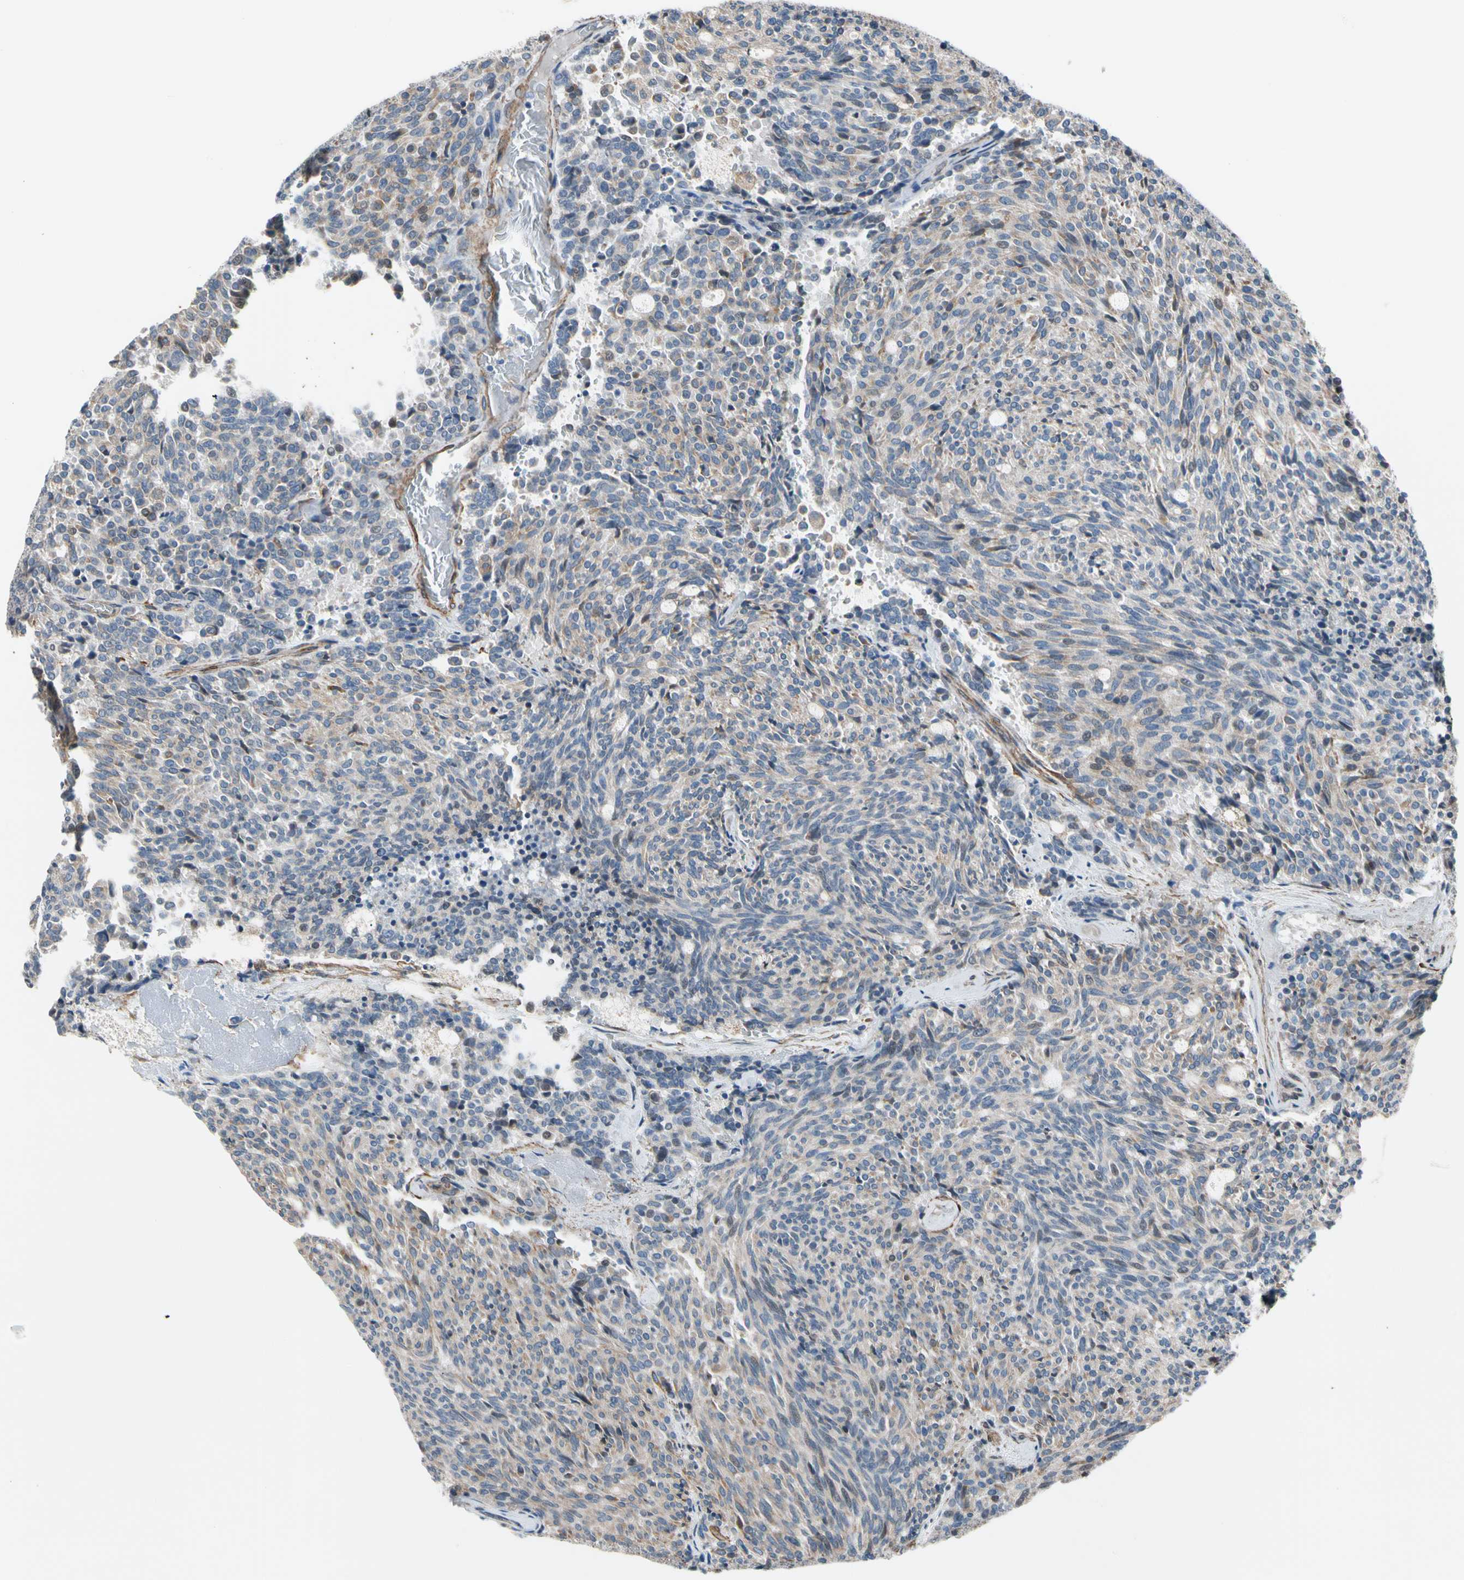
{"staining": {"intensity": "weak", "quantity": ">75%", "location": "cytoplasmic/membranous"}, "tissue": "carcinoid", "cell_type": "Tumor cells", "image_type": "cancer", "snomed": [{"axis": "morphology", "description": "Carcinoid, malignant, NOS"}, {"axis": "topography", "description": "Pancreas"}], "caption": "A brown stain highlights weak cytoplasmic/membranous positivity of a protein in human carcinoid tumor cells.", "gene": "LIMK2", "patient": {"sex": "female", "age": 54}}